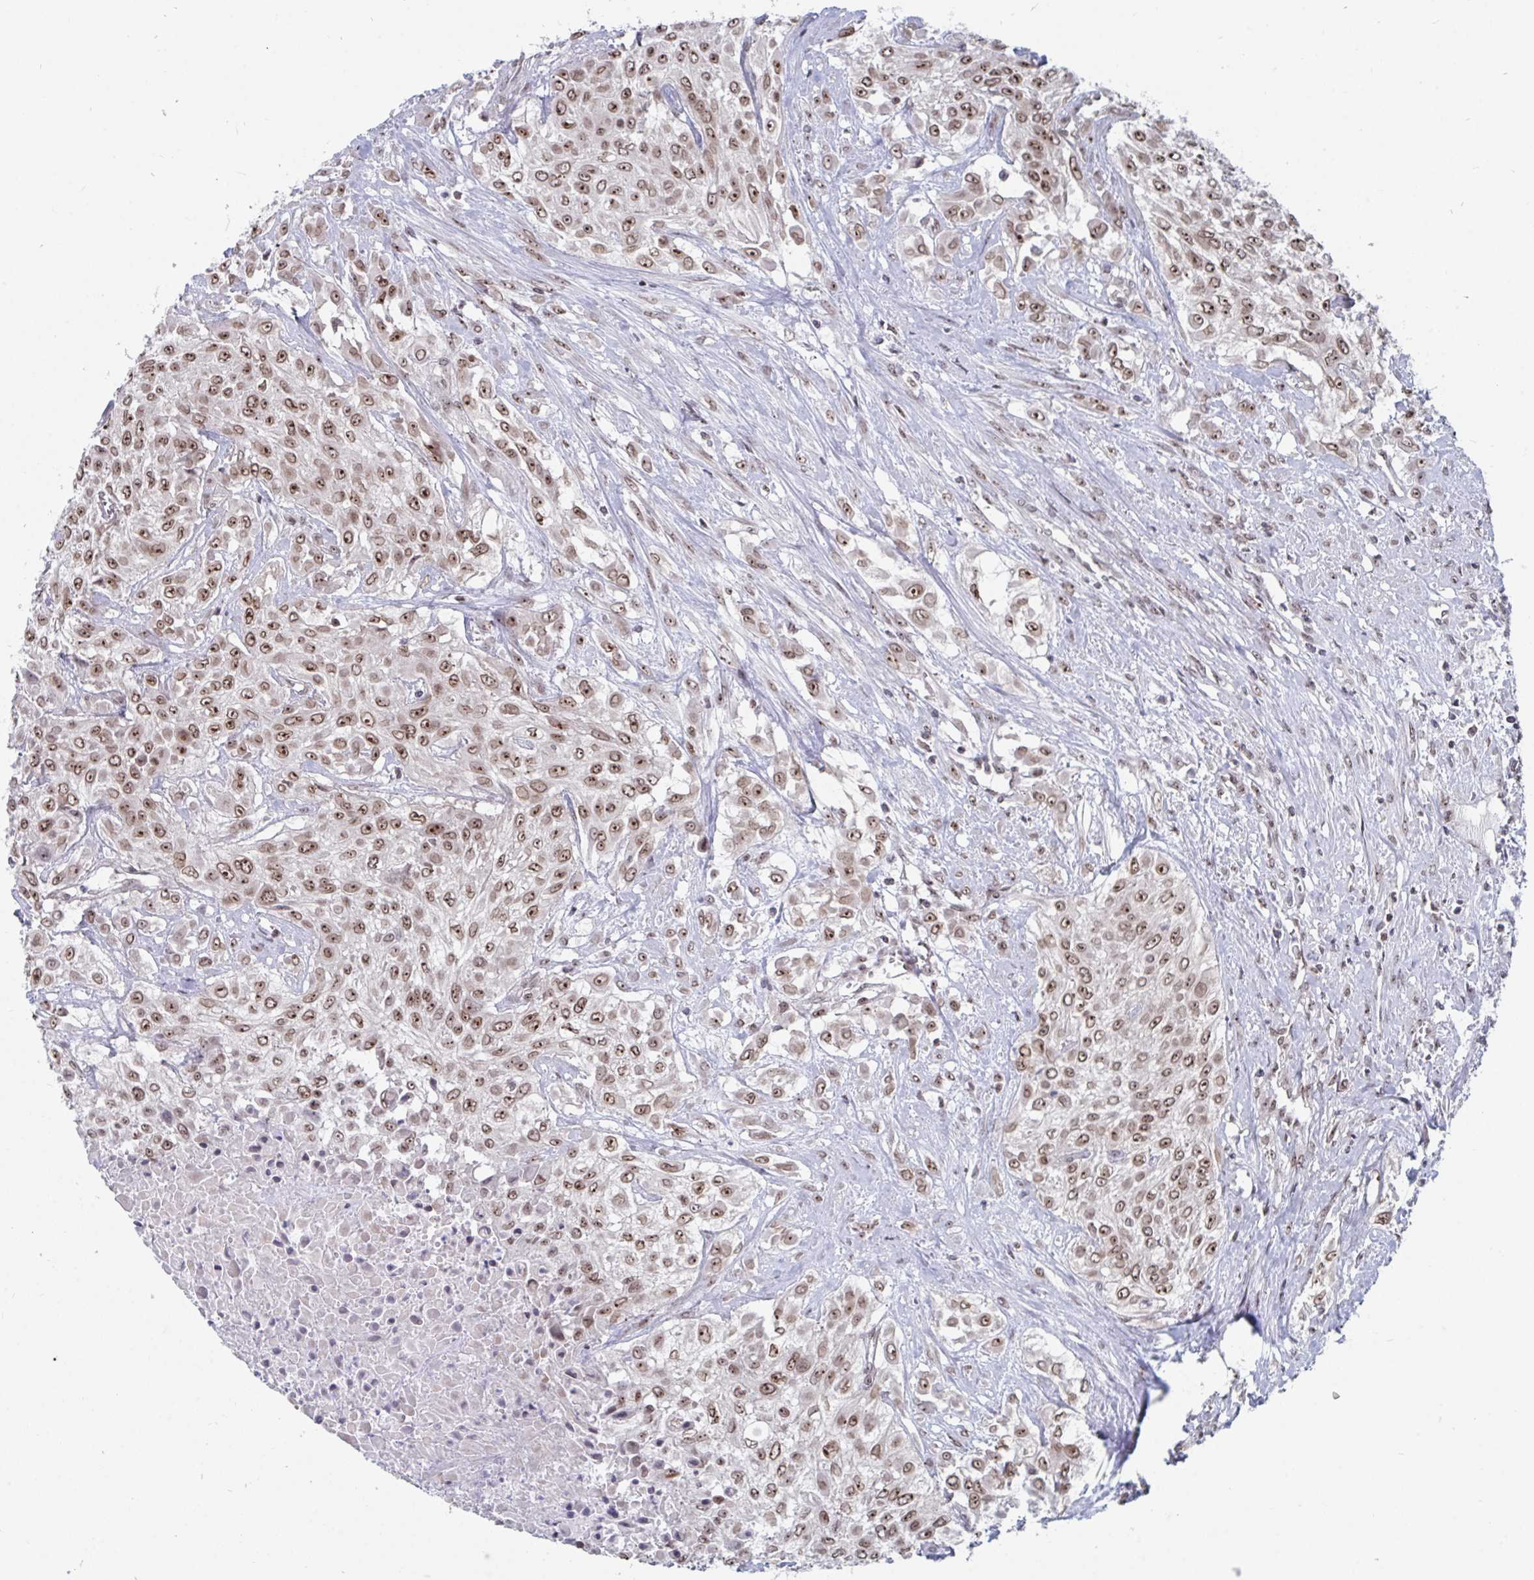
{"staining": {"intensity": "moderate", "quantity": ">75%", "location": "nuclear"}, "tissue": "urothelial cancer", "cell_type": "Tumor cells", "image_type": "cancer", "snomed": [{"axis": "morphology", "description": "Urothelial carcinoma, High grade"}, {"axis": "topography", "description": "Urinary bladder"}], "caption": "High-grade urothelial carcinoma was stained to show a protein in brown. There is medium levels of moderate nuclear staining in approximately >75% of tumor cells. The protein of interest is shown in brown color, while the nuclei are stained blue.", "gene": "TRIP12", "patient": {"sex": "male", "age": 57}}